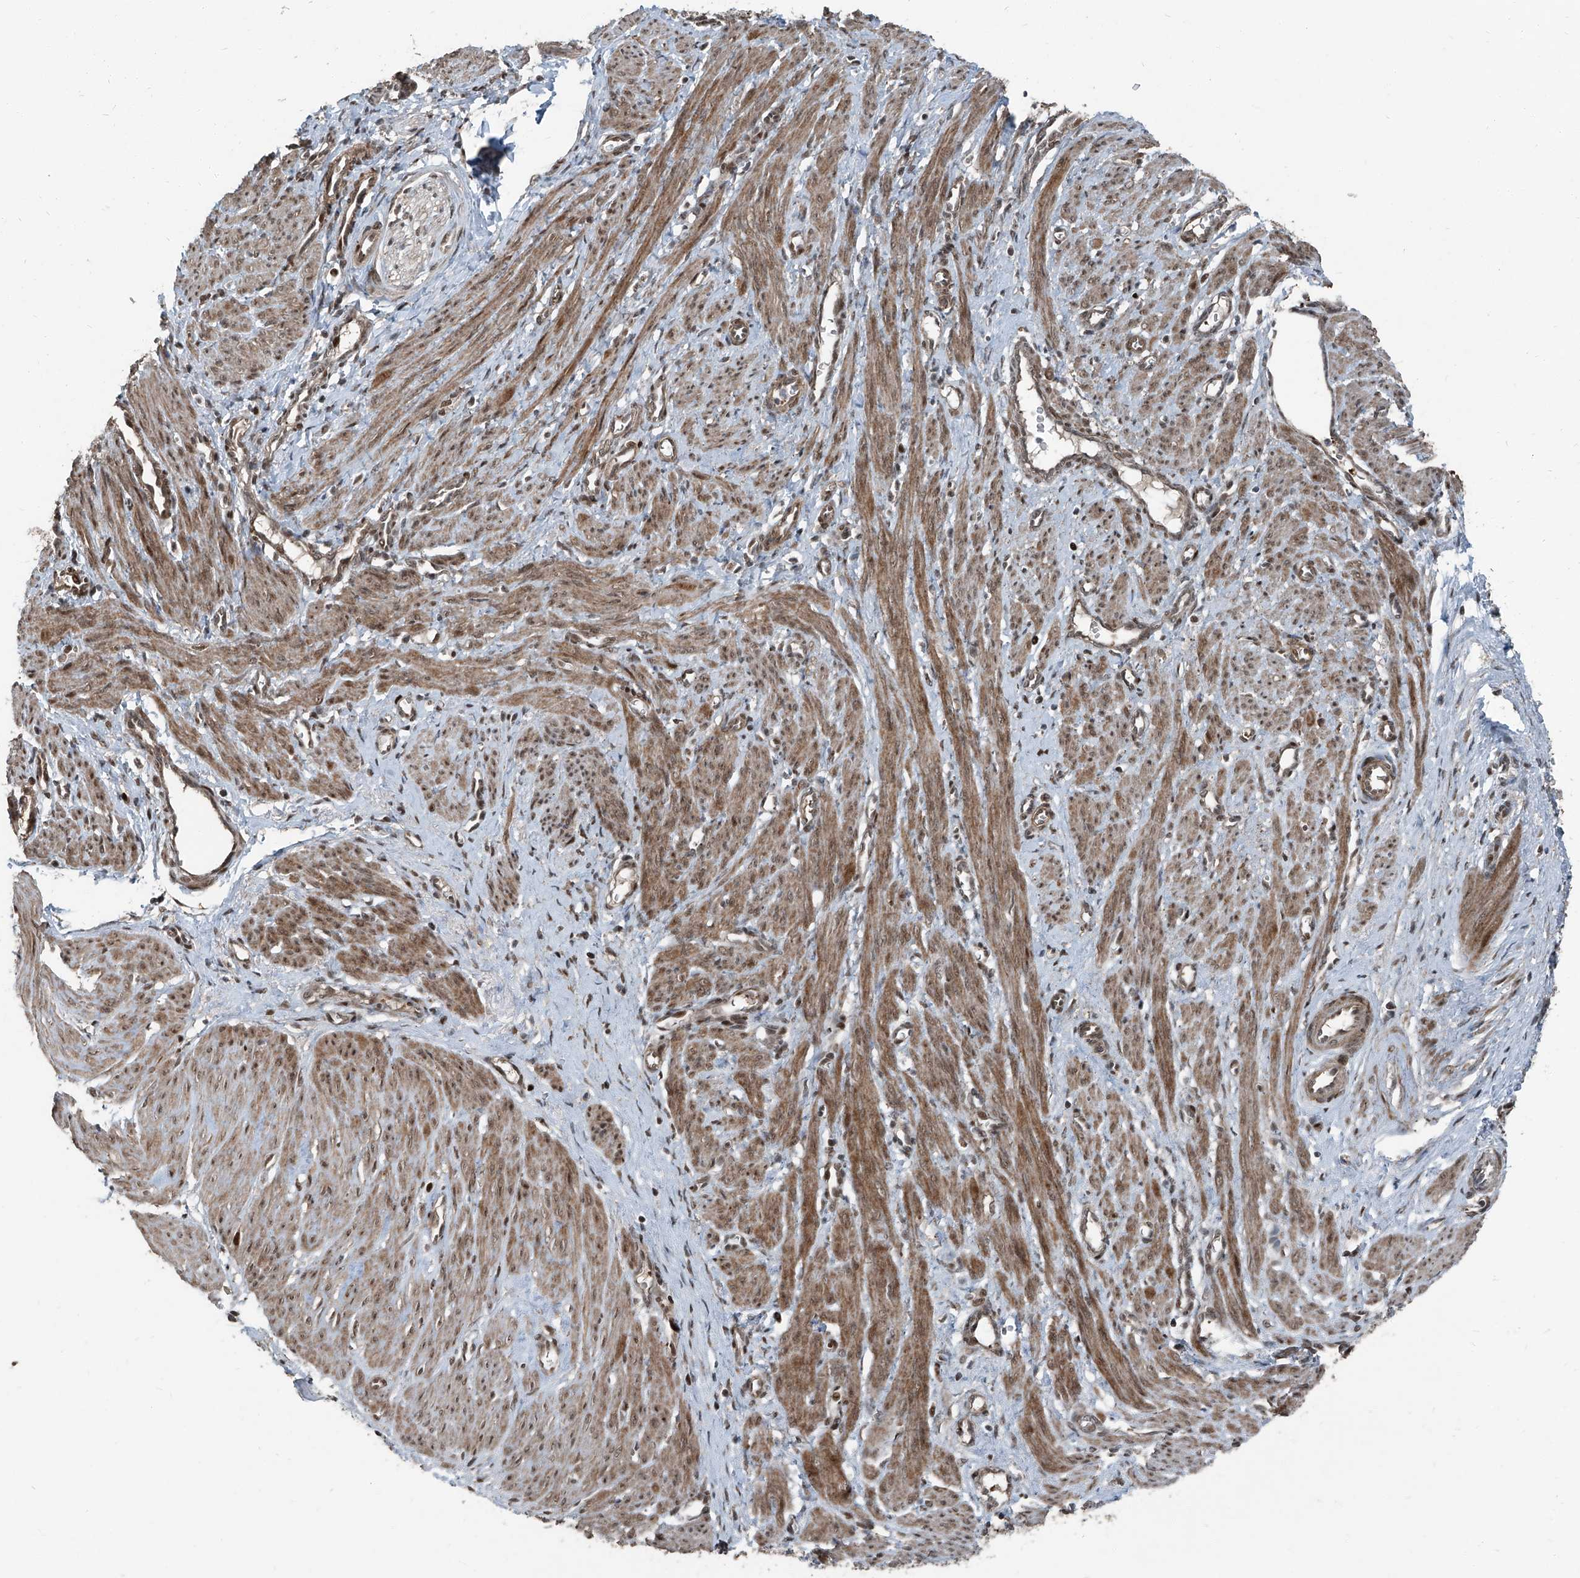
{"staining": {"intensity": "moderate", "quantity": ">75%", "location": "cytoplasmic/membranous,nuclear"}, "tissue": "smooth muscle", "cell_type": "Smooth muscle cells", "image_type": "normal", "snomed": [{"axis": "morphology", "description": "Normal tissue, NOS"}, {"axis": "topography", "description": "Endometrium"}], "caption": "Immunohistochemistry (IHC) staining of normal smooth muscle, which reveals medium levels of moderate cytoplasmic/membranous,nuclear staining in about >75% of smooth muscle cells indicating moderate cytoplasmic/membranous,nuclear protein staining. The staining was performed using DAB (brown) for protein detection and nuclei were counterstained in hematoxylin (blue).", "gene": "ZNF570", "patient": {"sex": "female", "age": 33}}